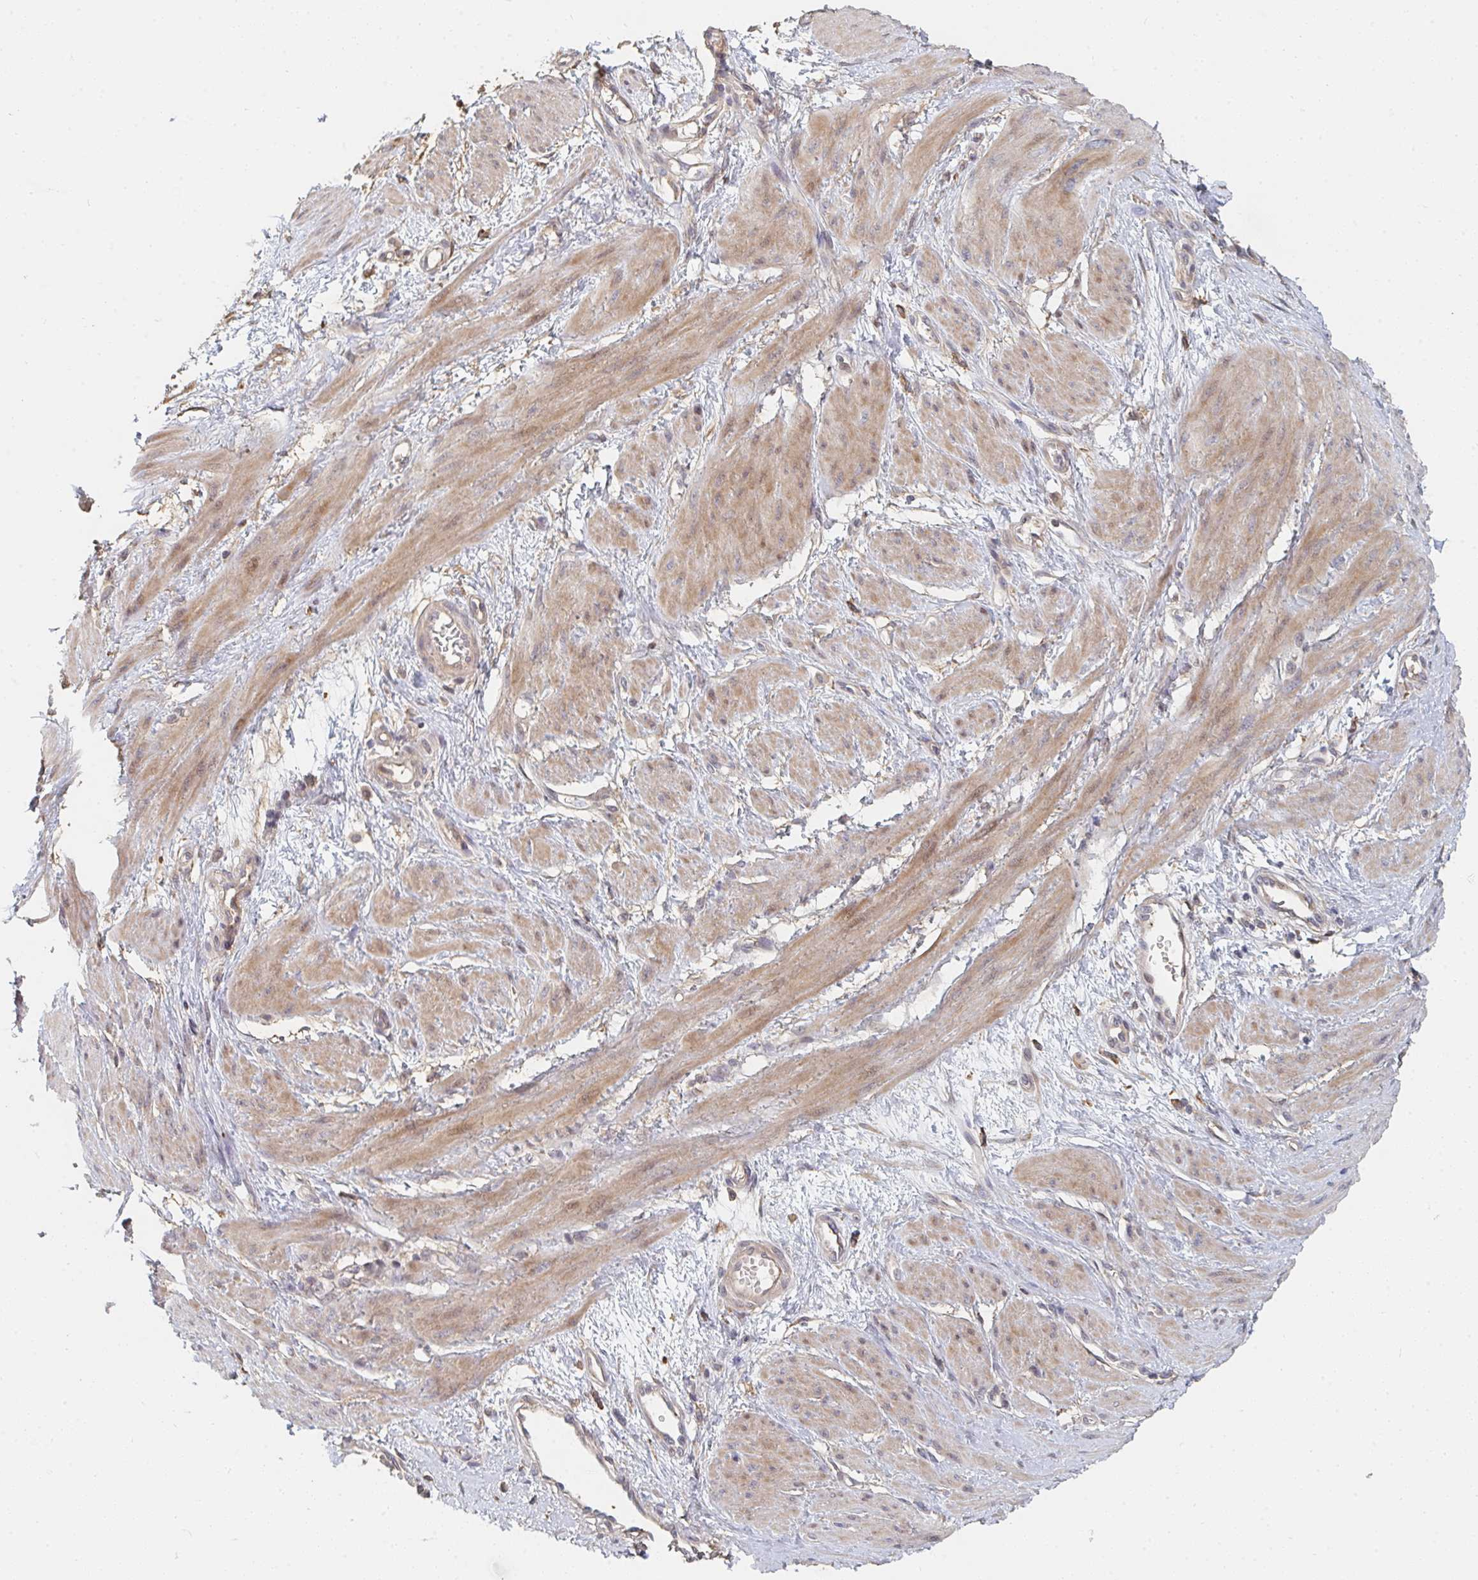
{"staining": {"intensity": "weak", "quantity": ">75%", "location": "cytoplasmic/membranous"}, "tissue": "smooth muscle", "cell_type": "Smooth muscle cells", "image_type": "normal", "snomed": [{"axis": "morphology", "description": "Normal tissue, NOS"}, {"axis": "topography", "description": "Smooth muscle"}, {"axis": "topography", "description": "Uterus"}], "caption": "Smooth muscle stained with a brown dye shows weak cytoplasmic/membranous positive positivity in approximately >75% of smooth muscle cells.", "gene": "PTEN", "patient": {"sex": "female", "age": 39}}